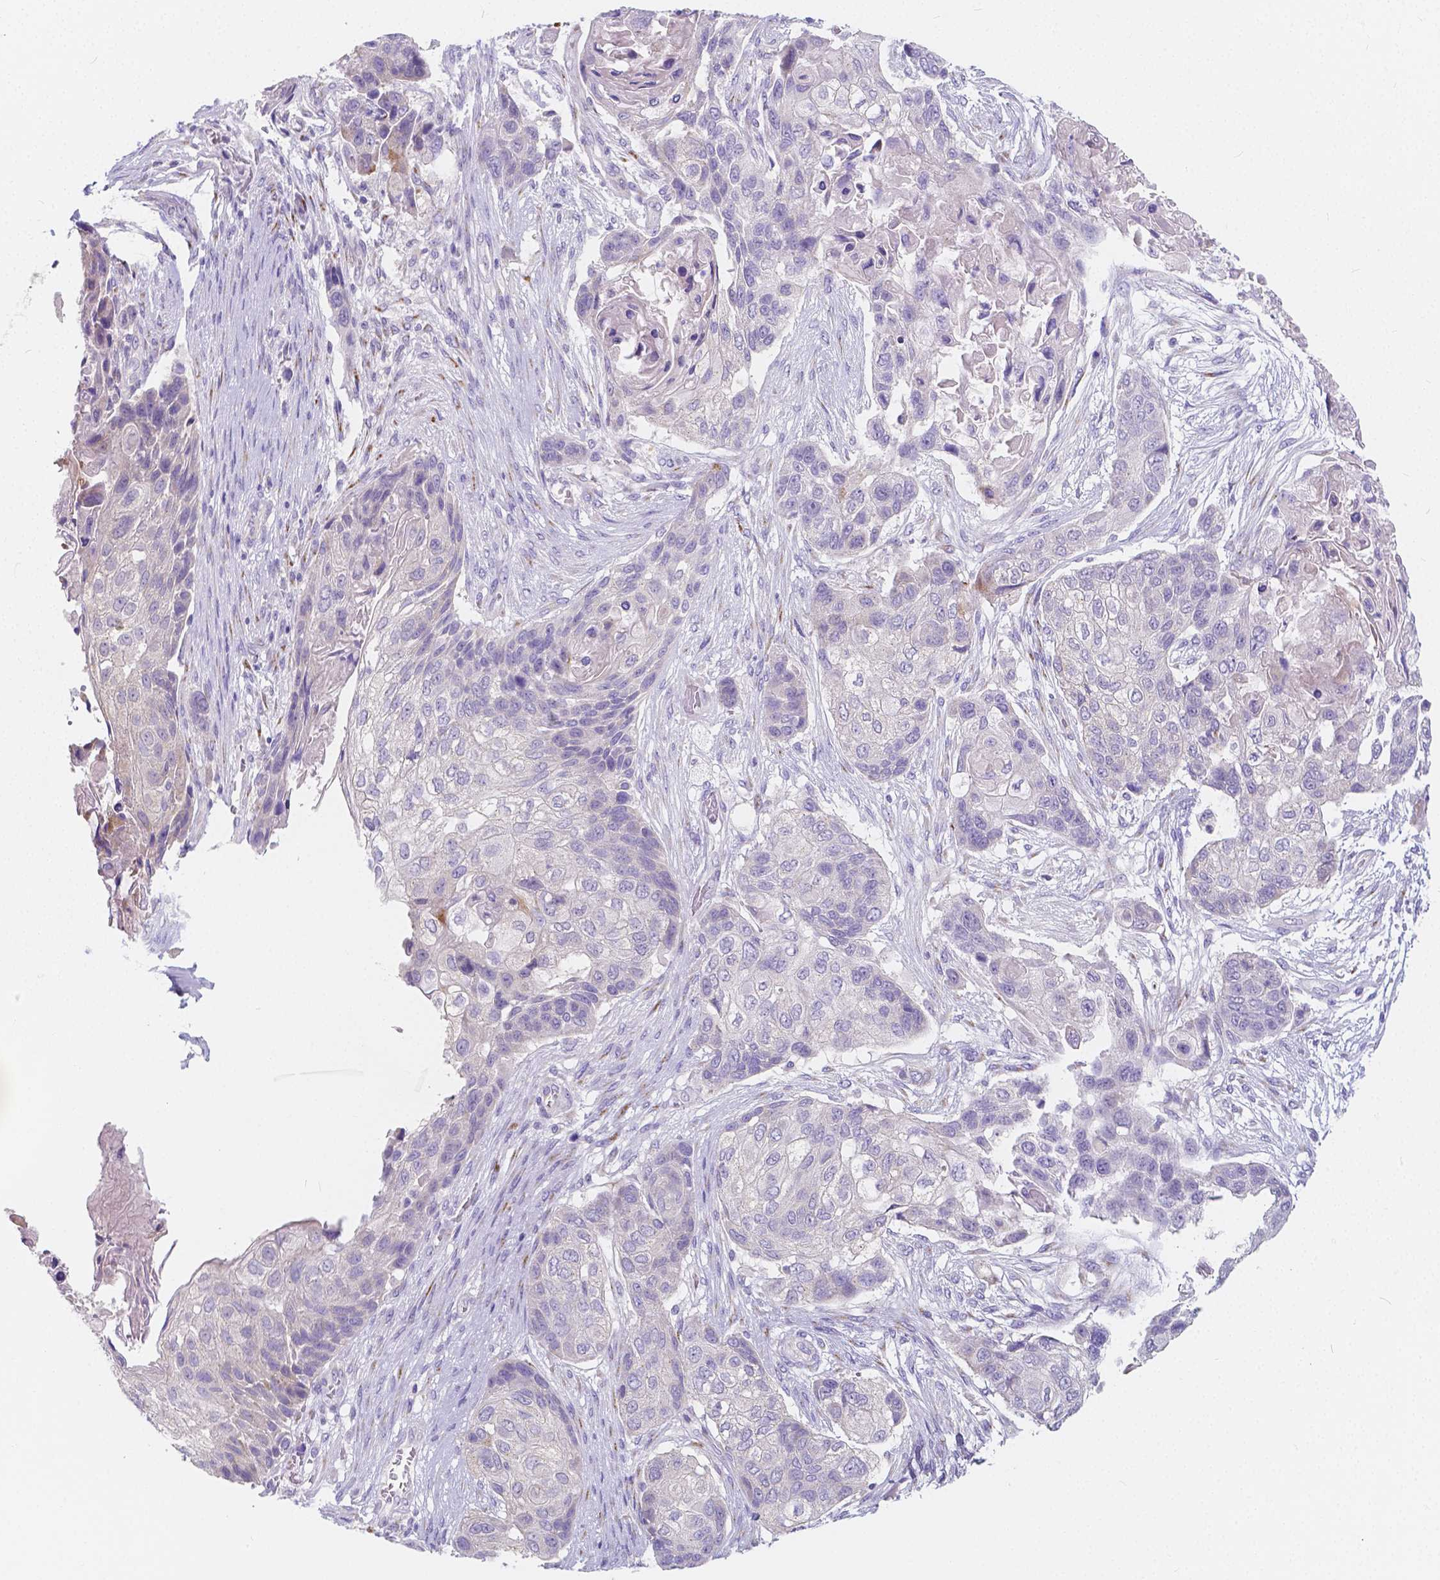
{"staining": {"intensity": "negative", "quantity": "none", "location": "none"}, "tissue": "lung cancer", "cell_type": "Tumor cells", "image_type": "cancer", "snomed": [{"axis": "morphology", "description": "Squamous cell carcinoma, NOS"}, {"axis": "topography", "description": "Lung"}], "caption": "A histopathology image of human lung cancer (squamous cell carcinoma) is negative for staining in tumor cells.", "gene": "RNF186", "patient": {"sex": "male", "age": 69}}